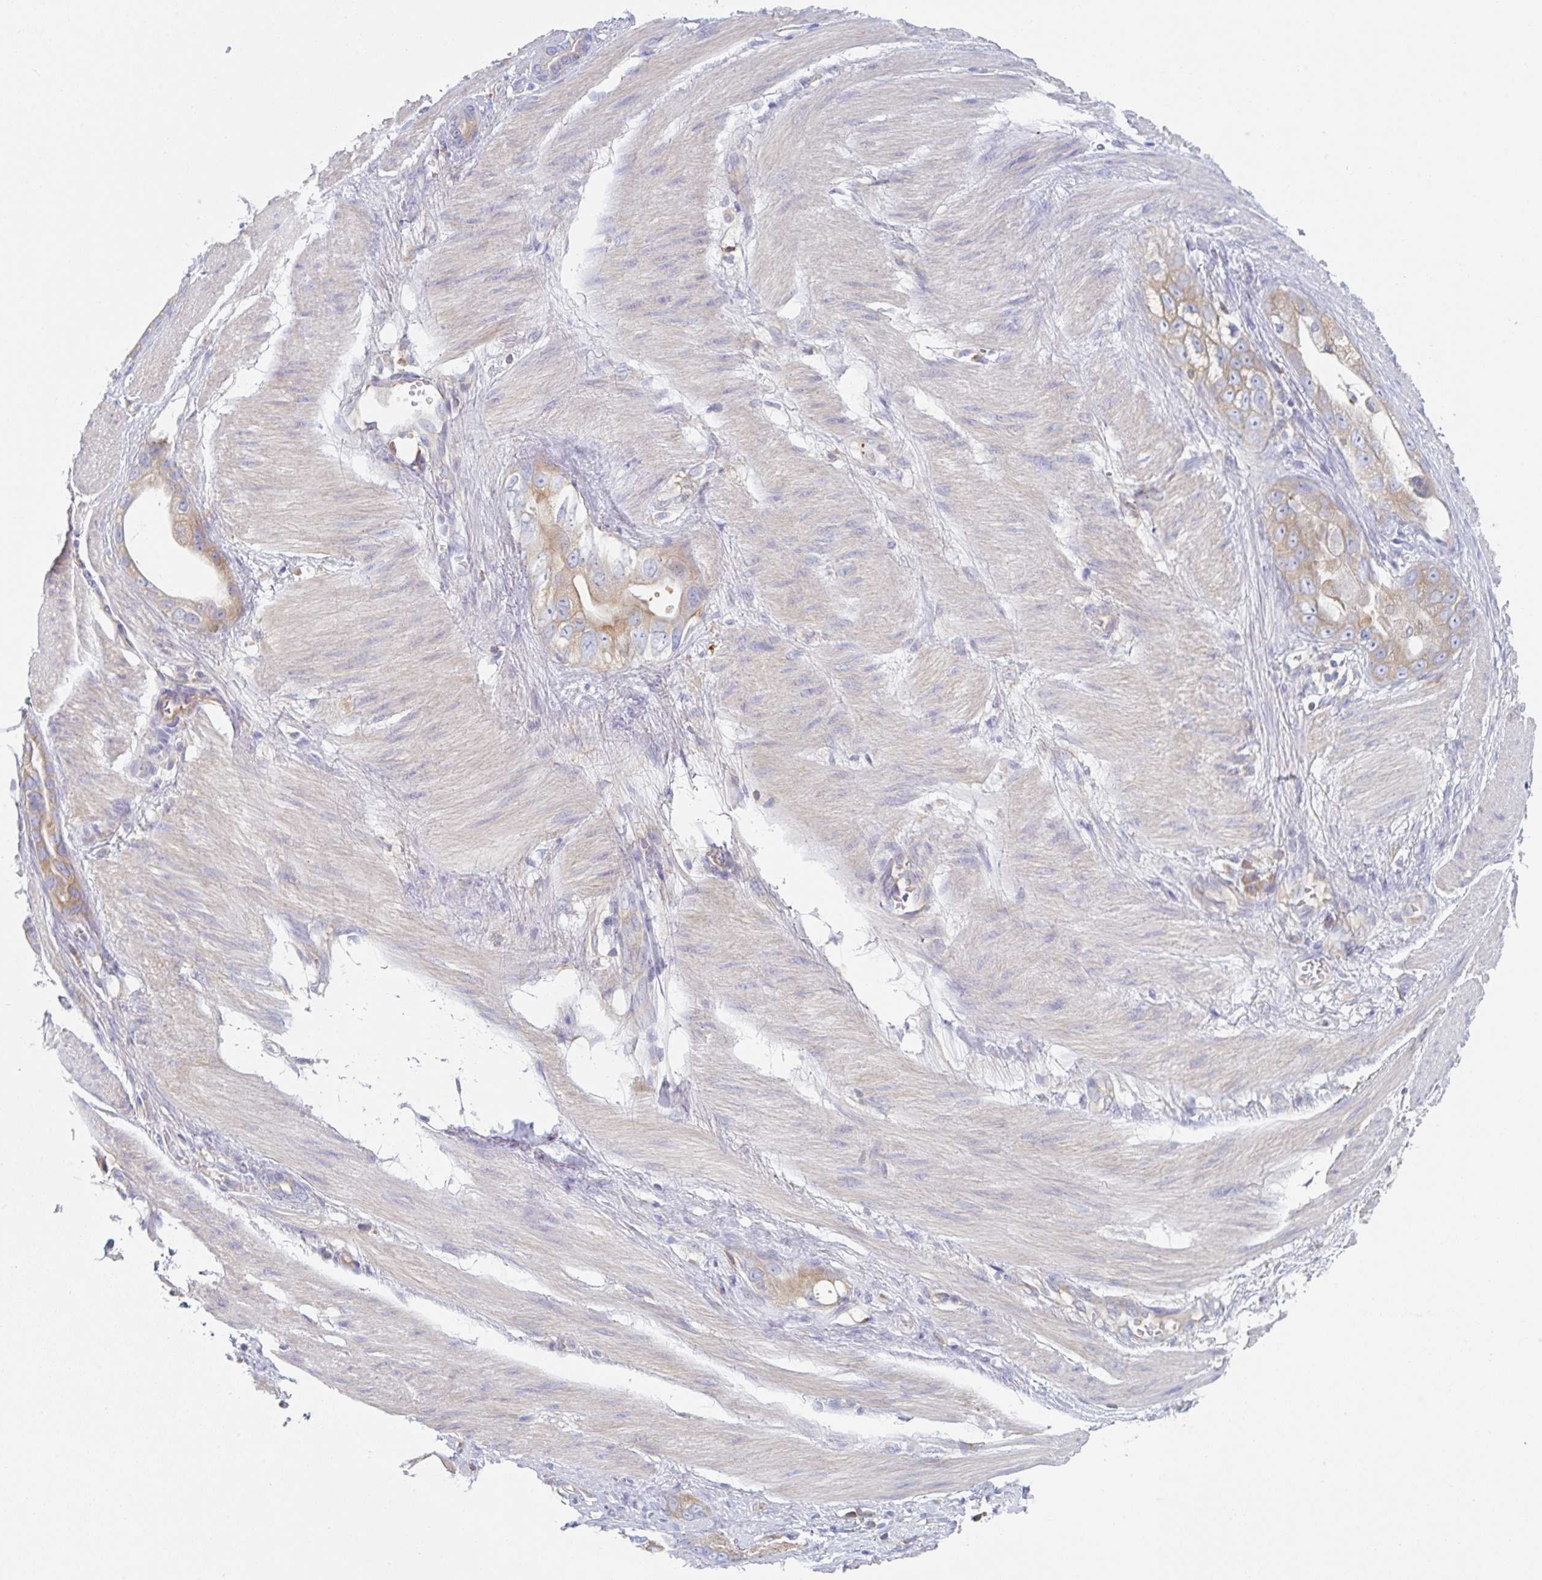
{"staining": {"intensity": "moderate", "quantity": "25%-75%", "location": "cytoplasmic/membranous"}, "tissue": "stomach cancer", "cell_type": "Tumor cells", "image_type": "cancer", "snomed": [{"axis": "morphology", "description": "Adenocarcinoma, NOS"}, {"axis": "topography", "description": "Stomach"}], "caption": "The image shows staining of stomach cancer, revealing moderate cytoplasmic/membranous protein expression (brown color) within tumor cells.", "gene": "AMPD2", "patient": {"sex": "male", "age": 55}}